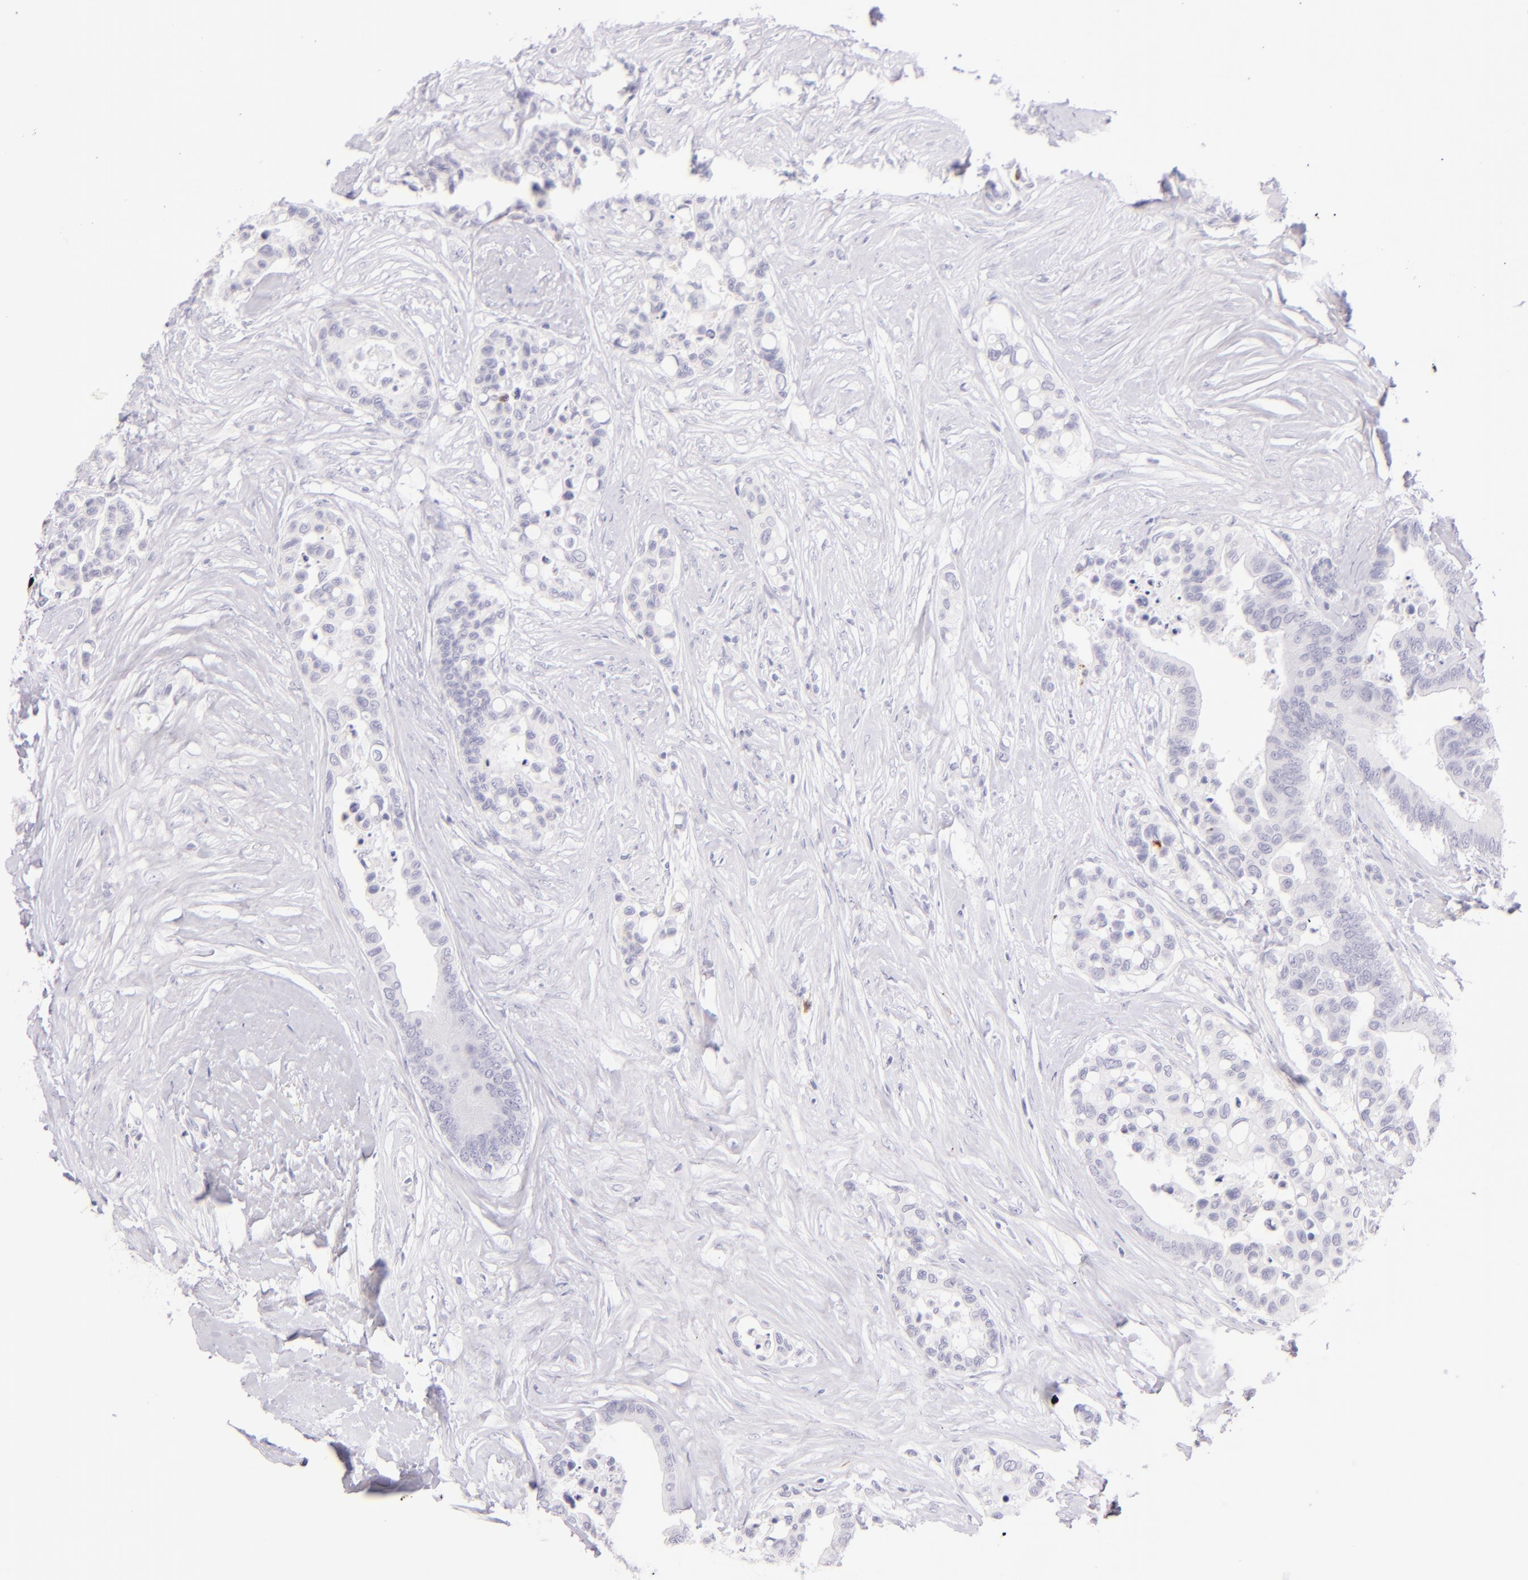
{"staining": {"intensity": "negative", "quantity": "none", "location": "none"}, "tissue": "colorectal cancer", "cell_type": "Tumor cells", "image_type": "cancer", "snomed": [{"axis": "morphology", "description": "Adenocarcinoma, NOS"}, {"axis": "topography", "description": "Colon"}], "caption": "DAB (3,3'-diaminobenzidine) immunohistochemical staining of colorectal cancer reveals no significant staining in tumor cells.", "gene": "SDC1", "patient": {"sex": "male", "age": 82}}